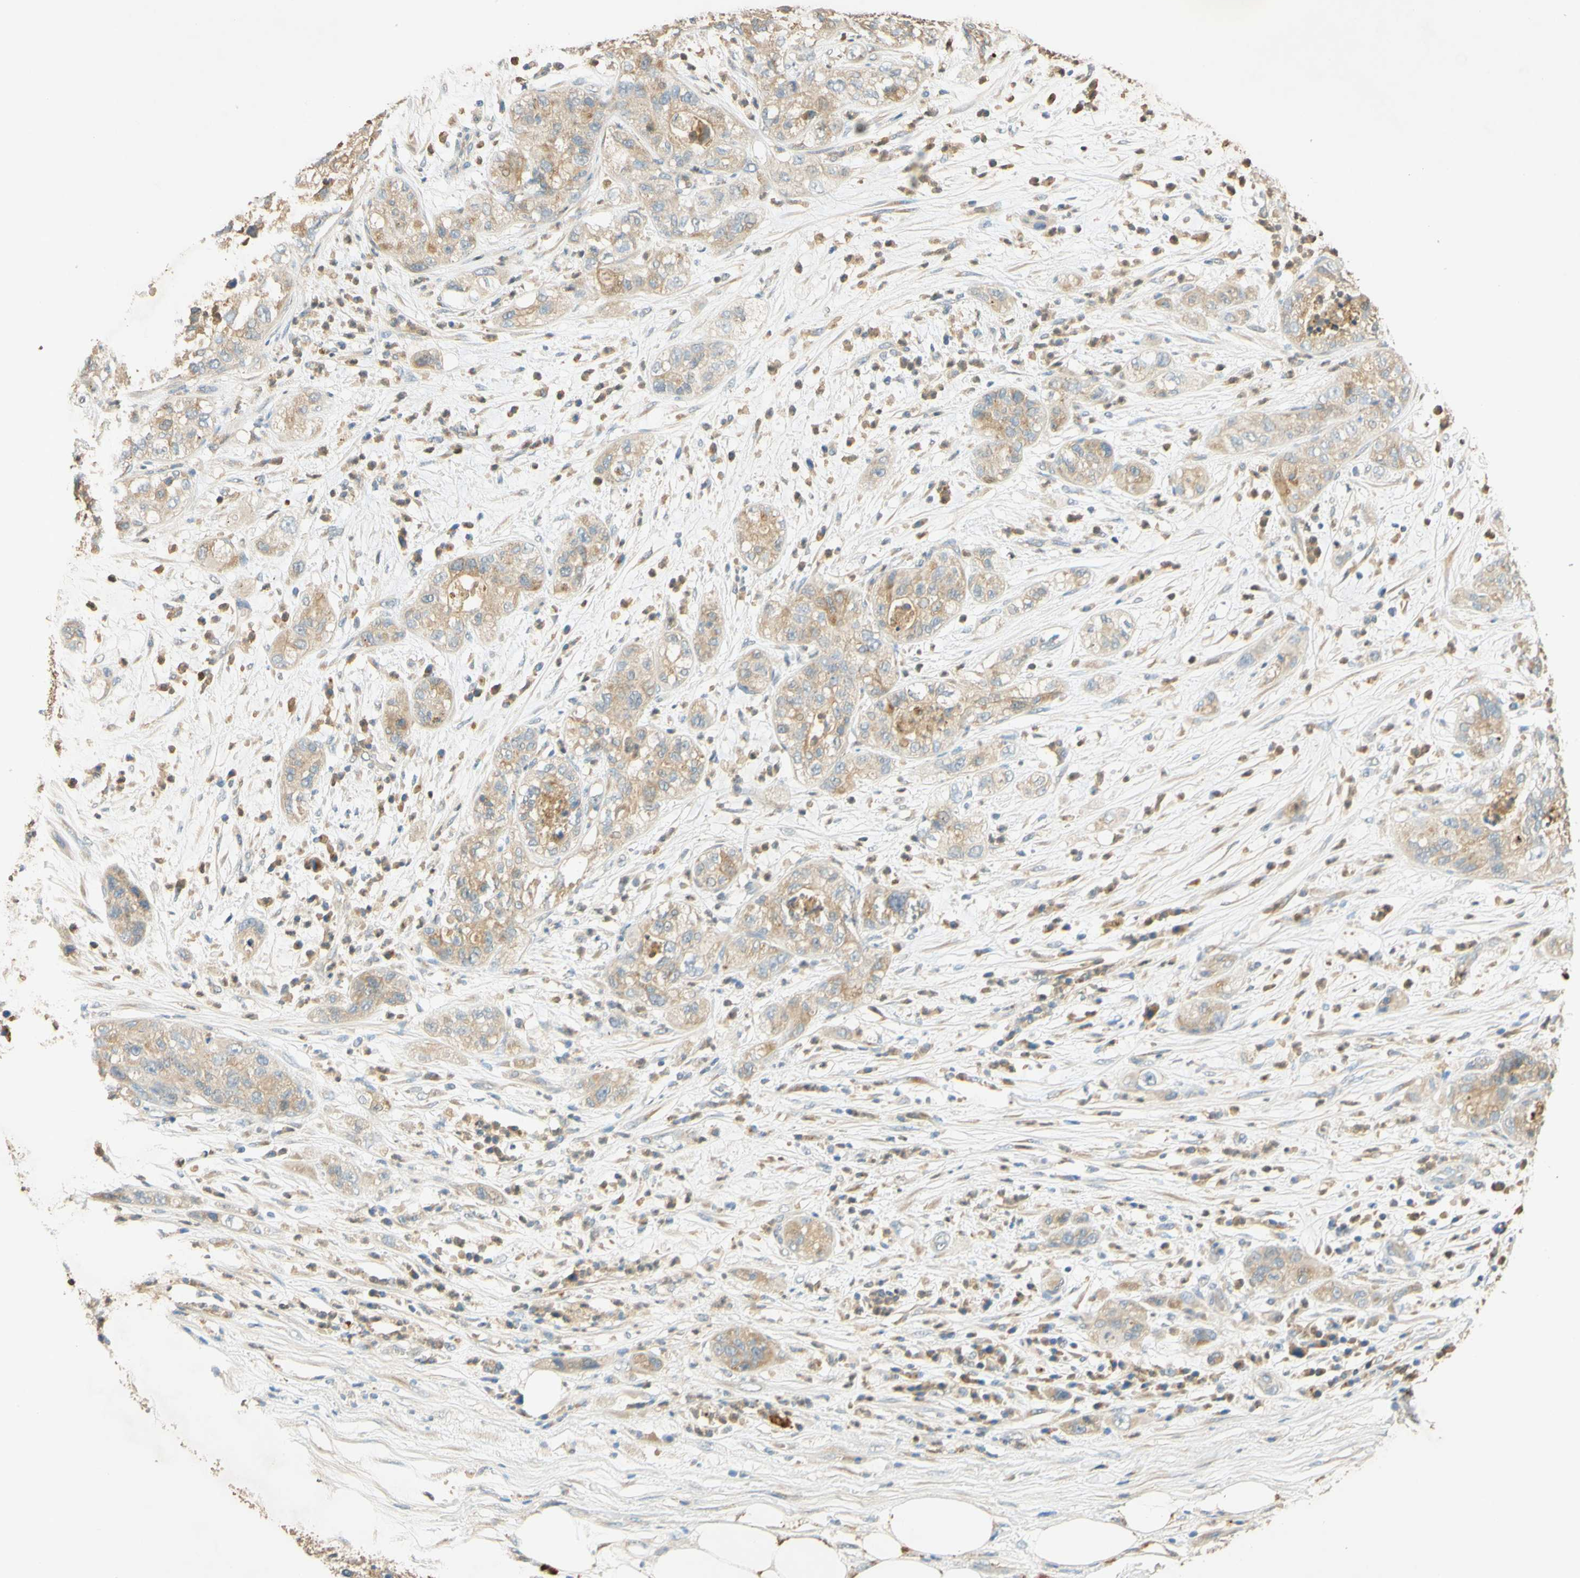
{"staining": {"intensity": "moderate", "quantity": ">75%", "location": "cytoplasmic/membranous"}, "tissue": "pancreatic cancer", "cell_type": "Tumor cells", "image_type": "cancer", "snomed": [{"axis": "morphology", "description": "Adenocarcinoma, NOS"}, {"axis": "topography", "description": "Pancreas"}], "caption": "Brown immunohistochemical staining in pancreatic adenocarcinoma displays moderate cytoplasmic/membranous staining in about >75% of tumor cells. The protein of interest is shown in brown color, while the nuclei are stained blue.", "gene": "ENTREP2", "patient": {"sex": "female", "age": 78}}